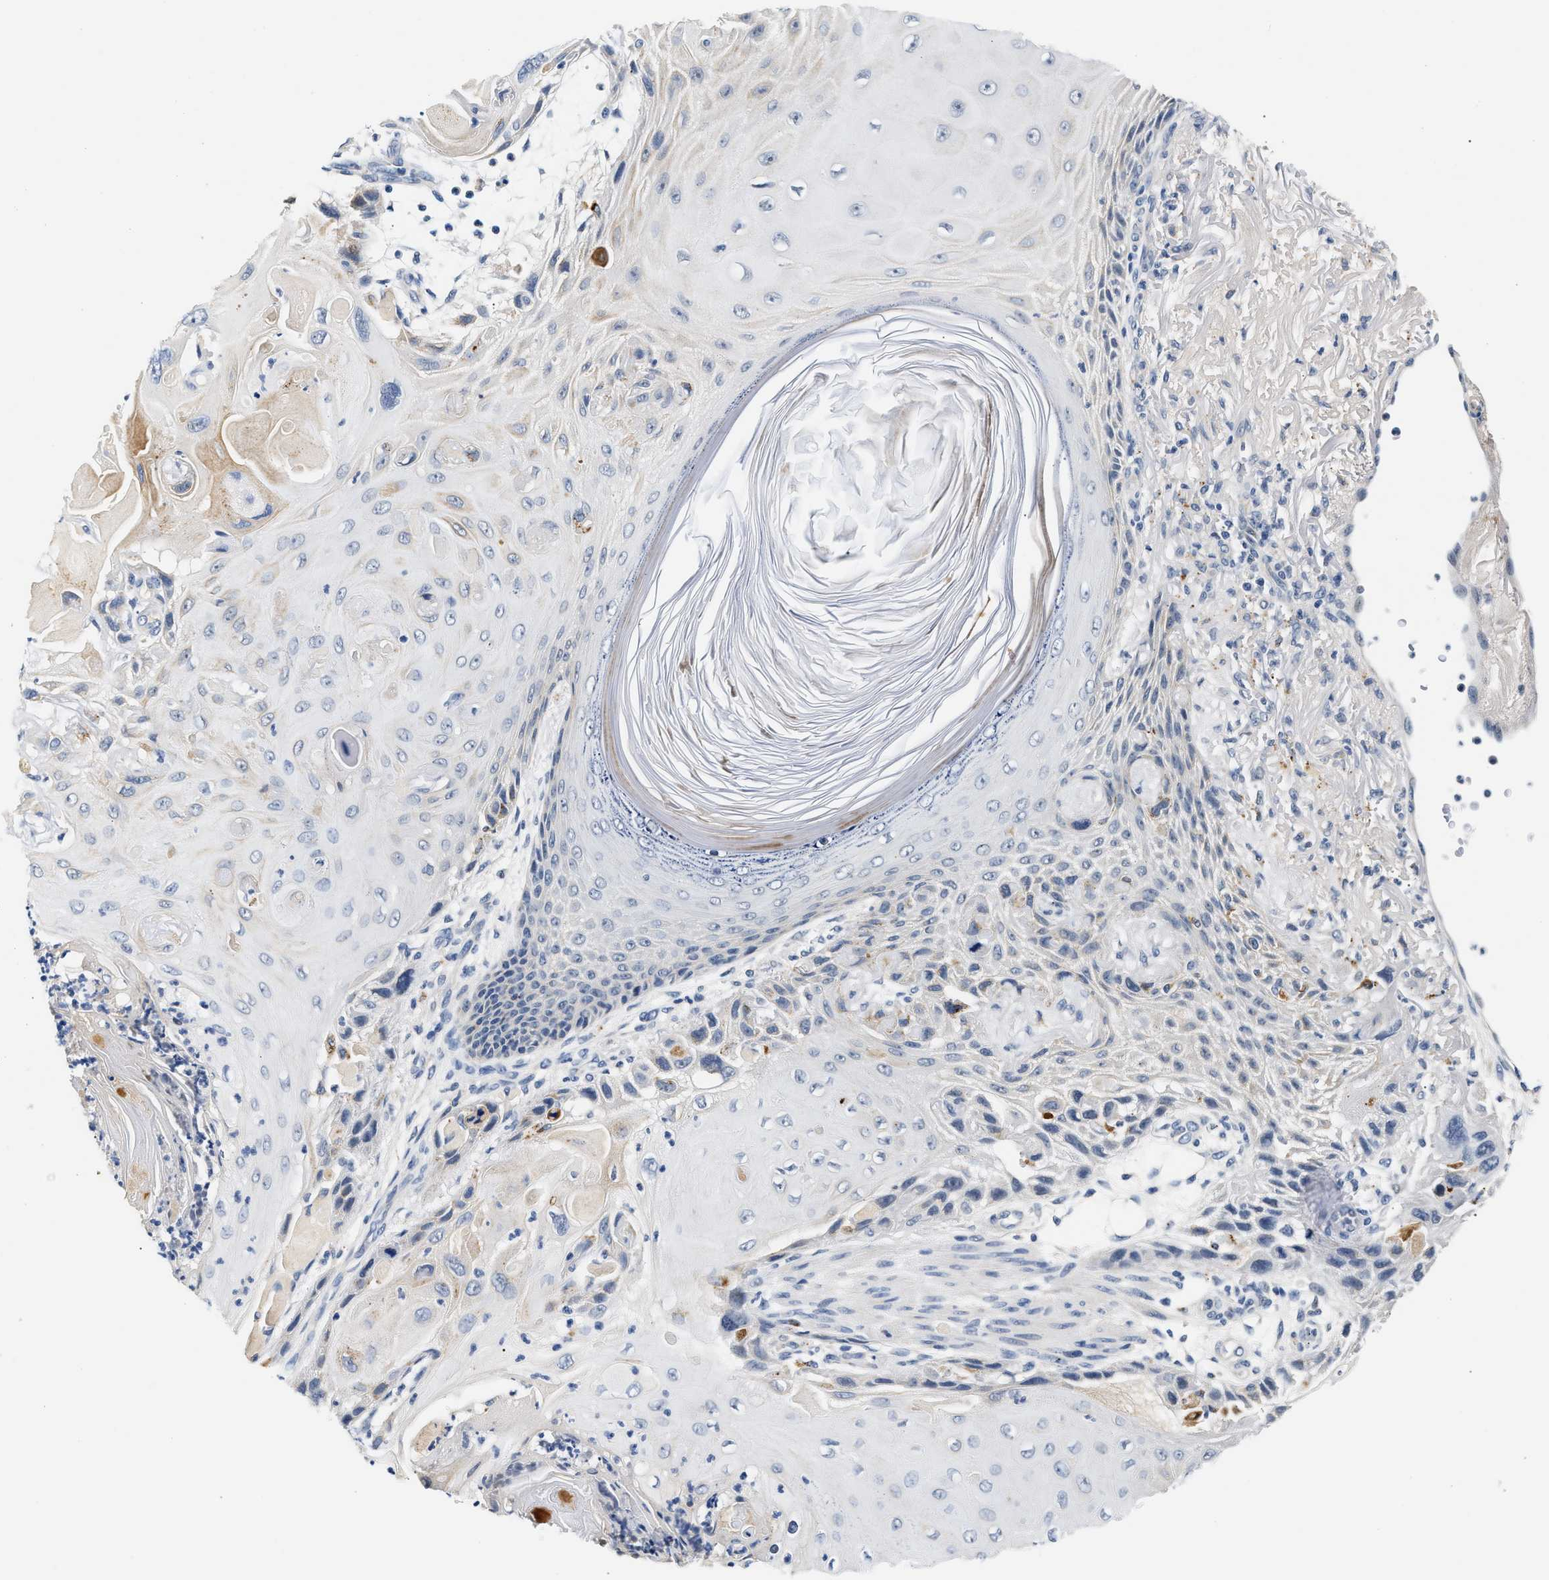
{"staining": {"intensity": "negative", "quantity": "none", "location": "none"}, "tissue": "skin cancer", "cell_type": "Tumor cells", "image_type": "cancer", "snomed": [{"axis": "morphology", "description": "Squamous cell carcinoma, NOS"}, {"axis": "topography", "description": "Skin"}], "caption": "The image exhibits no significant staining in tumor cells of skin cancer (squamous cell carcinoma). Brightfield microscopy of immunohistochemistry stained with DAB (3,3'-diaminobenzidine) (brown) and hematoxylin (blue), captured at high magnification.", "gene": "MED22", "patient": {"sex": "female", "age": 77}}